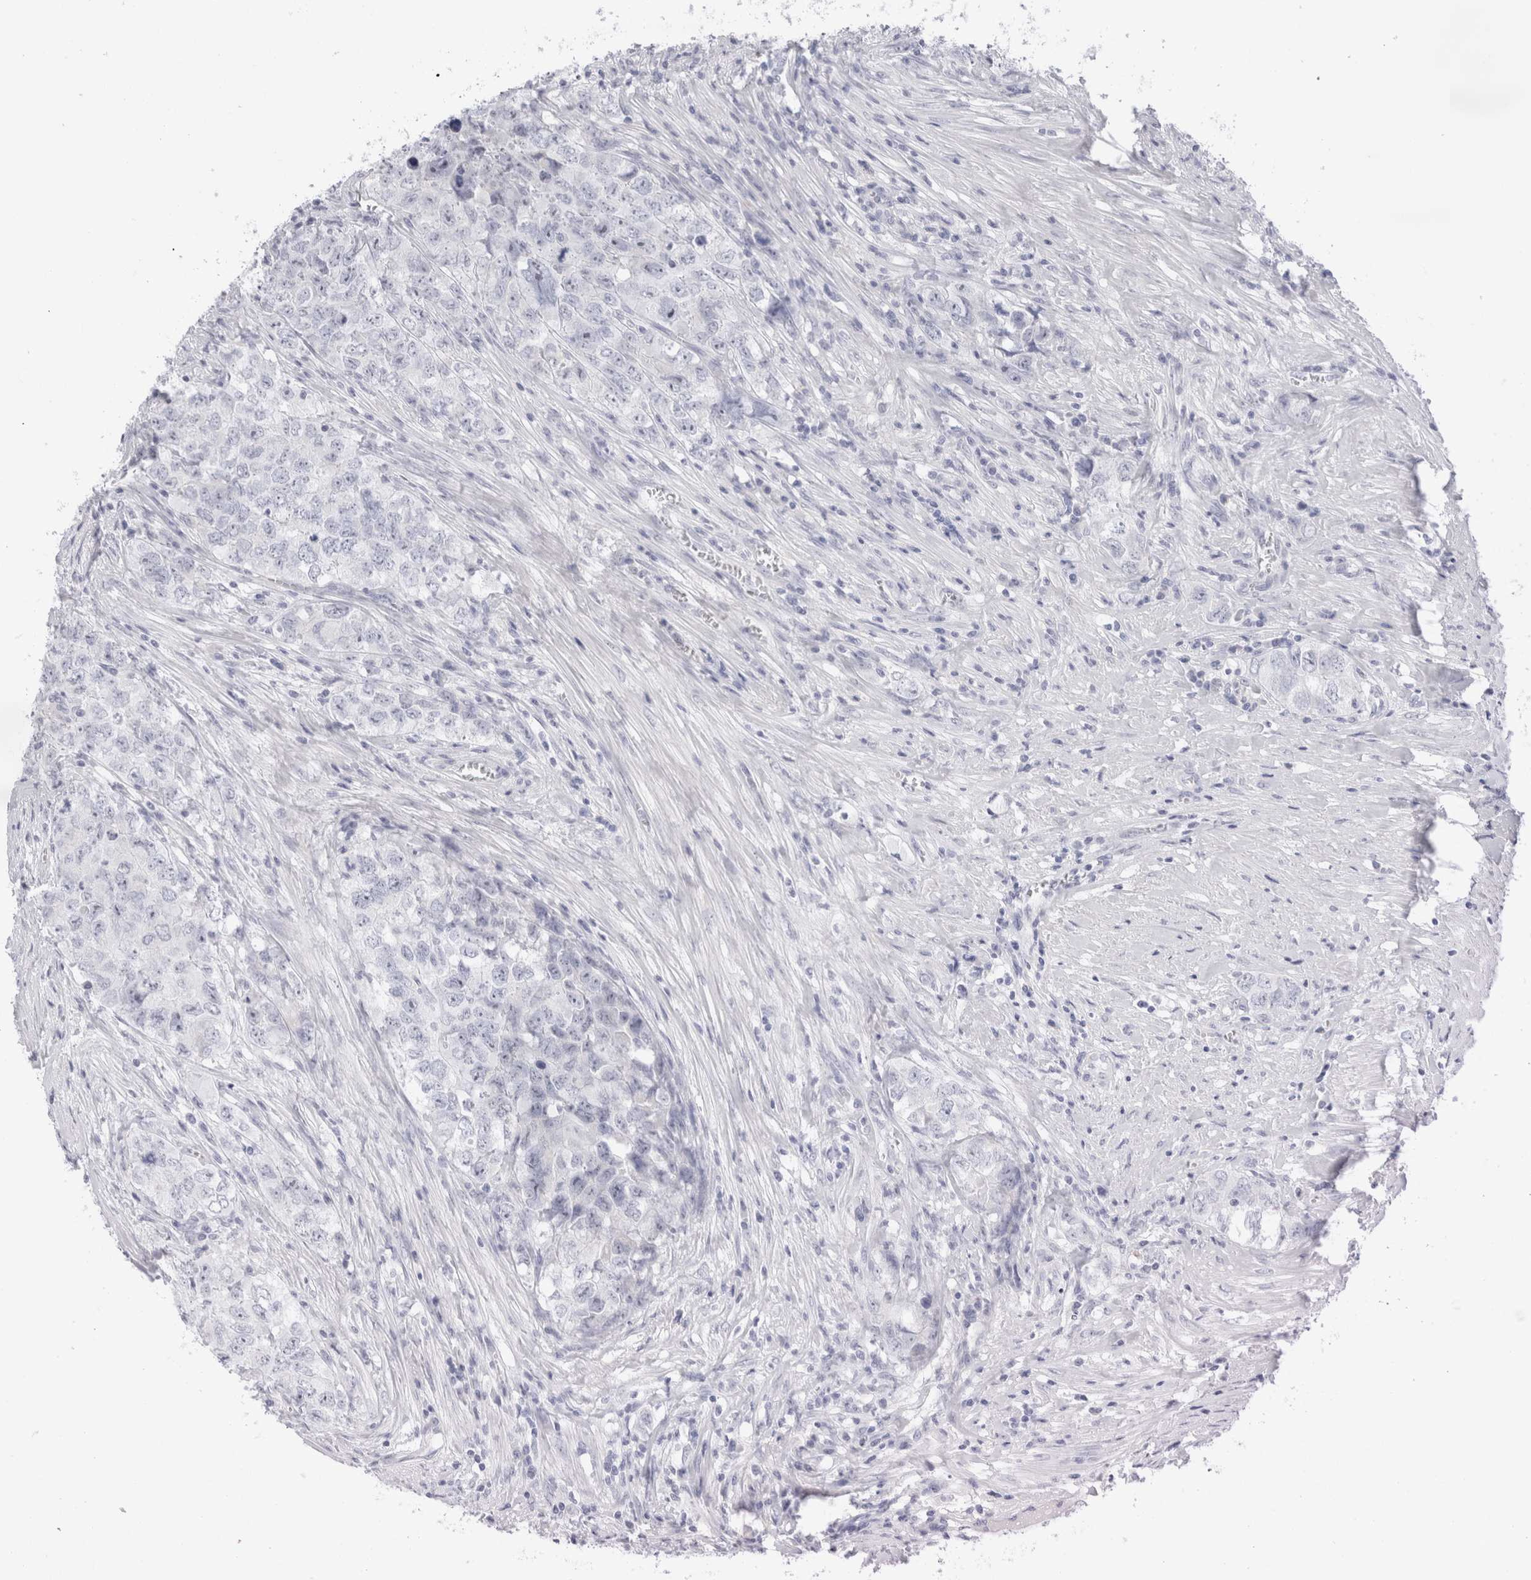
{"staining": {"intensity": "negative", "quantity": "none", "location": "none"}, "tissue": "testis cancer", "cell_type": "Tumor cells", "image_type": "cancer", "snomed": [{"axis": "morphology", "description": "Seminoma, NOS"}, {"axis": "morphology", "description": "Carcinoma, Embryonal, NOS"}, {"axis": "topography", "description": "Testis"}], "caption": "Testis cancer stained for a protein using immunohistochemistry reveals no staining tumor cells.", "gene": "MUC15", "patient": {"sex": "male", "age": 43}}